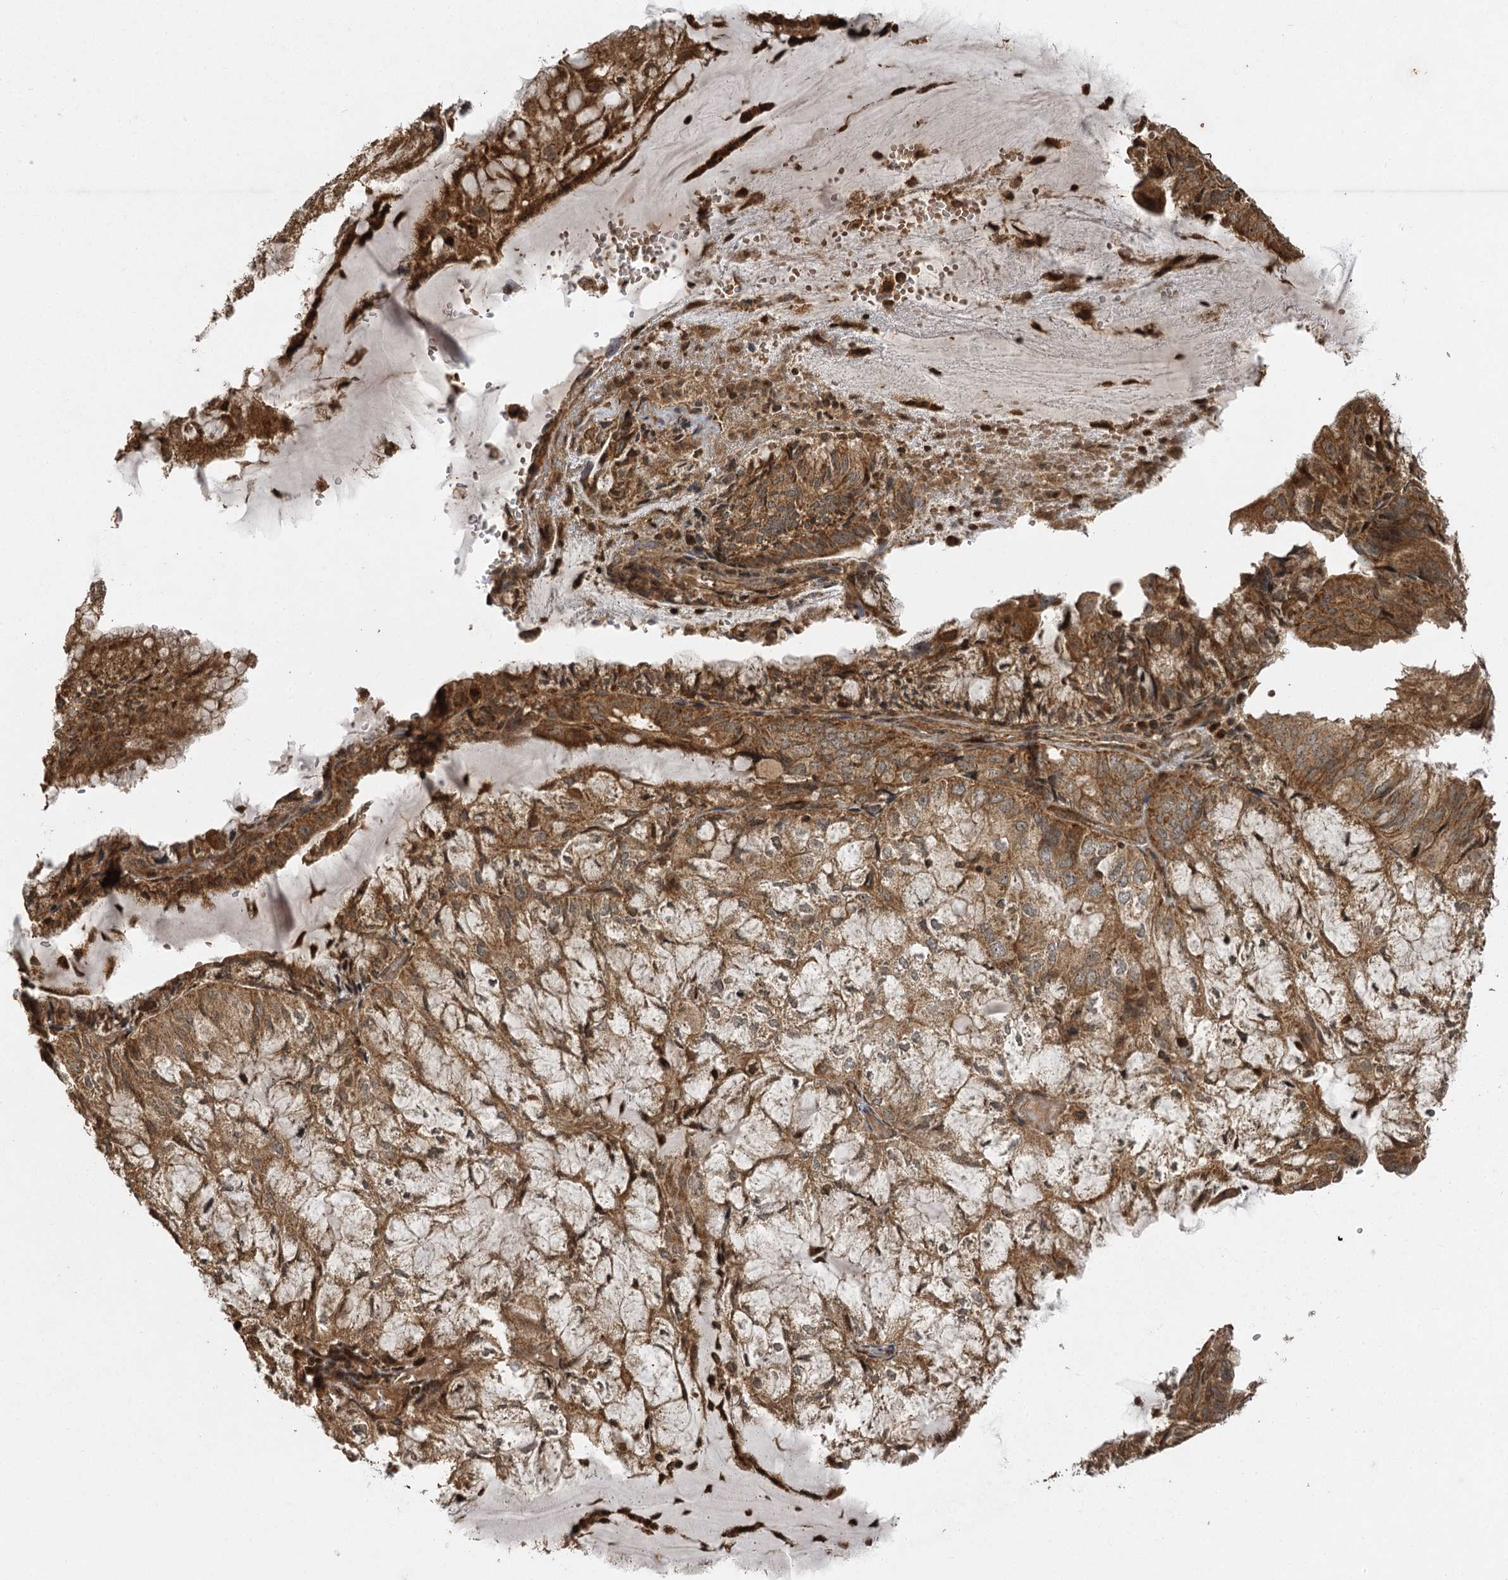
{"staining": {"intensity": "moderate", "quantity": ">75%", "location": "cytoplasmic/membranous"}, "tissue": "endometrial cancer", "cell_type": "Tumor cells", "image_type": "cancer", "snomed": [{"axis": "morphology", "description": "Adenocarcinoma, NOS"}, {"axis": "topography", "description": "Endometrium"}], "caption": "Immunohistochemical staining of endometrial adenocarcinoma exhibits moderate cytoplasmic/membranous protein staining in about >75% of tumor cells. The protein of interest is stained brown, and the nuclei are stained in blue (DAB (3,3'-diaminobenzidine) IHC with brightfield microscopy, high magnification).", "gene": "IL11RA", "patient": {"sex": "female", "age": 81}}